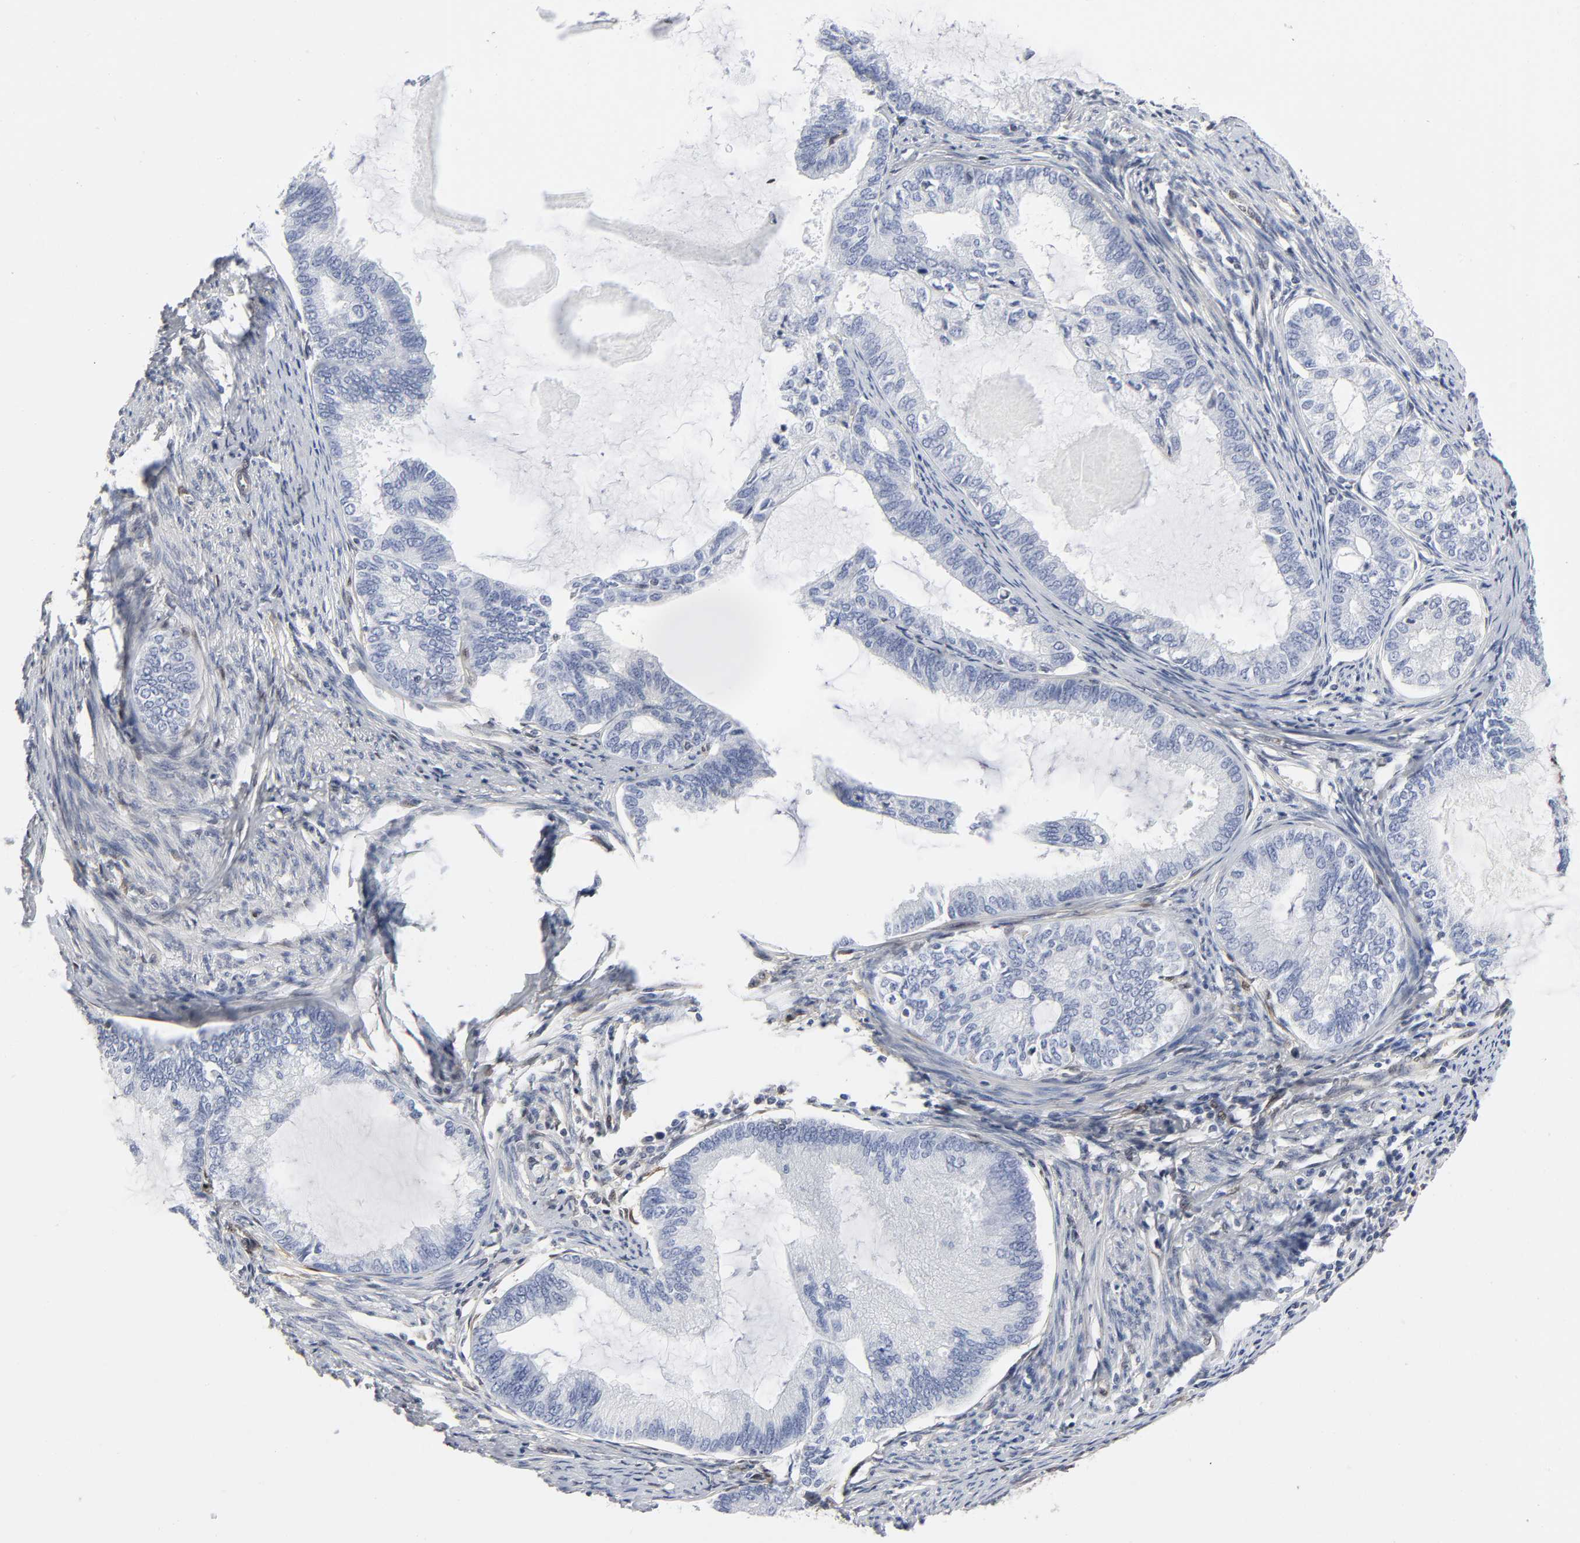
{"staining": {"intensity": "negative", "quantity": "none", "location": "none"}, "tissue": "endometrial cancer", "cell_type": "Tumor cells", "image_type": "cancer", "snomed": [{"axis": "morphology", "description": "Adenocarcinoma, NOS"}, {"axis": "topography", "description": "Endometrium"}], "caption": "IHC photomicrograph of neoplastic tissue: human adenocarcinoma (endometrial) stained with DAB (3,3'-diaminobenzidine) exhibits no significant protein staining in tumor cells.", "gene": "PTEN", "patient": {"sex": "female", "age": 86}}